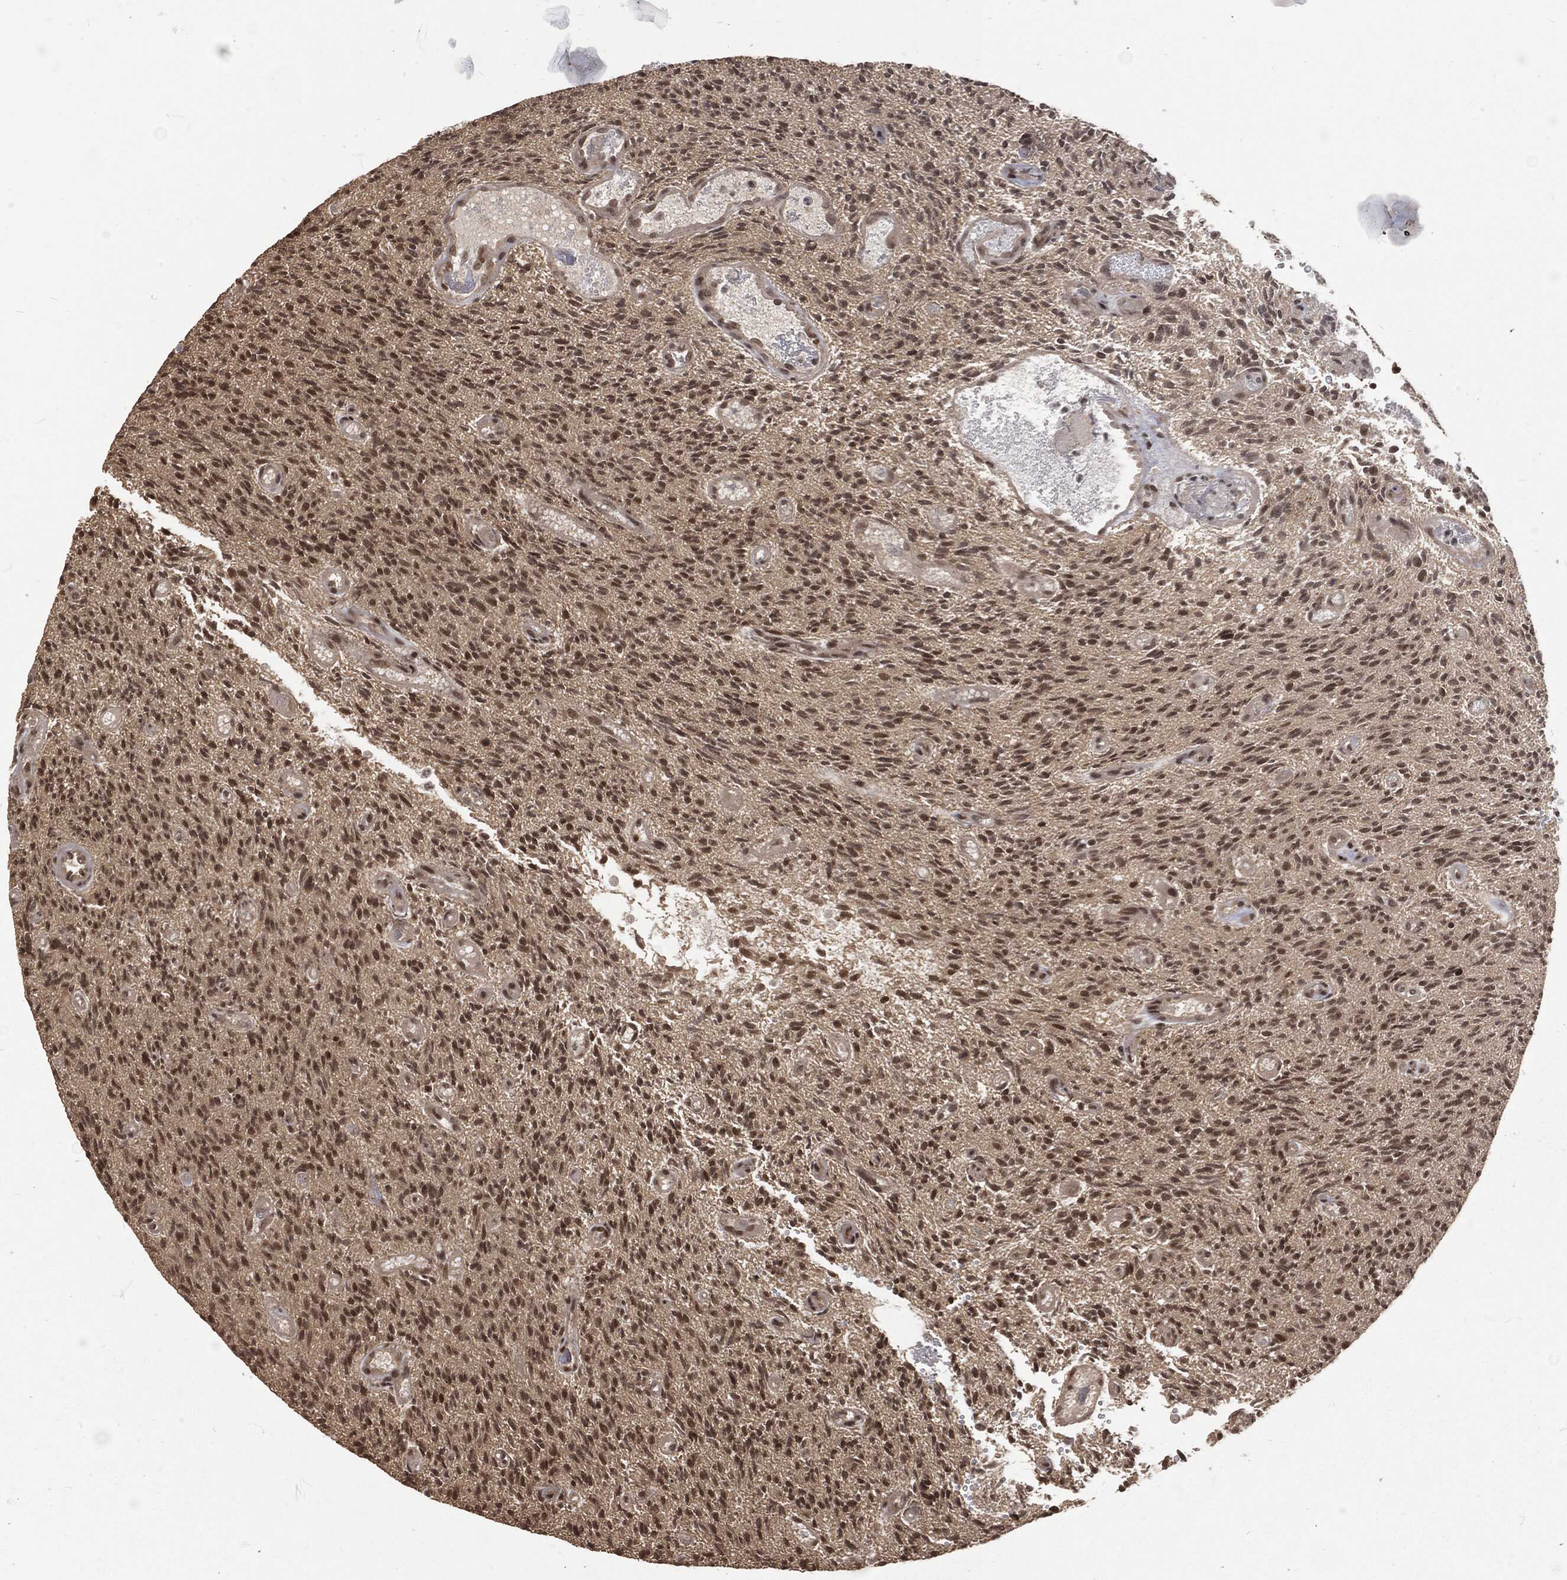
{"staining": {"intensity": "moderate", "quantity": "25%-75%", "location": "nuclear"}, "tissue": "glioma", "cell_type": "Tumor cells", "image_type": "cancer", "snomed": [{"axis": "morphology", "description": "Glioma, malignant, High grade"}, {"axis": "topography", "description": "Brain"}], "caption": "Moderate nuclear protein positivity is seen in about 25%-75% of tumor cells in glioma.", "gene": "NGRN", "patient": {"sex": "male", "age": 64}}